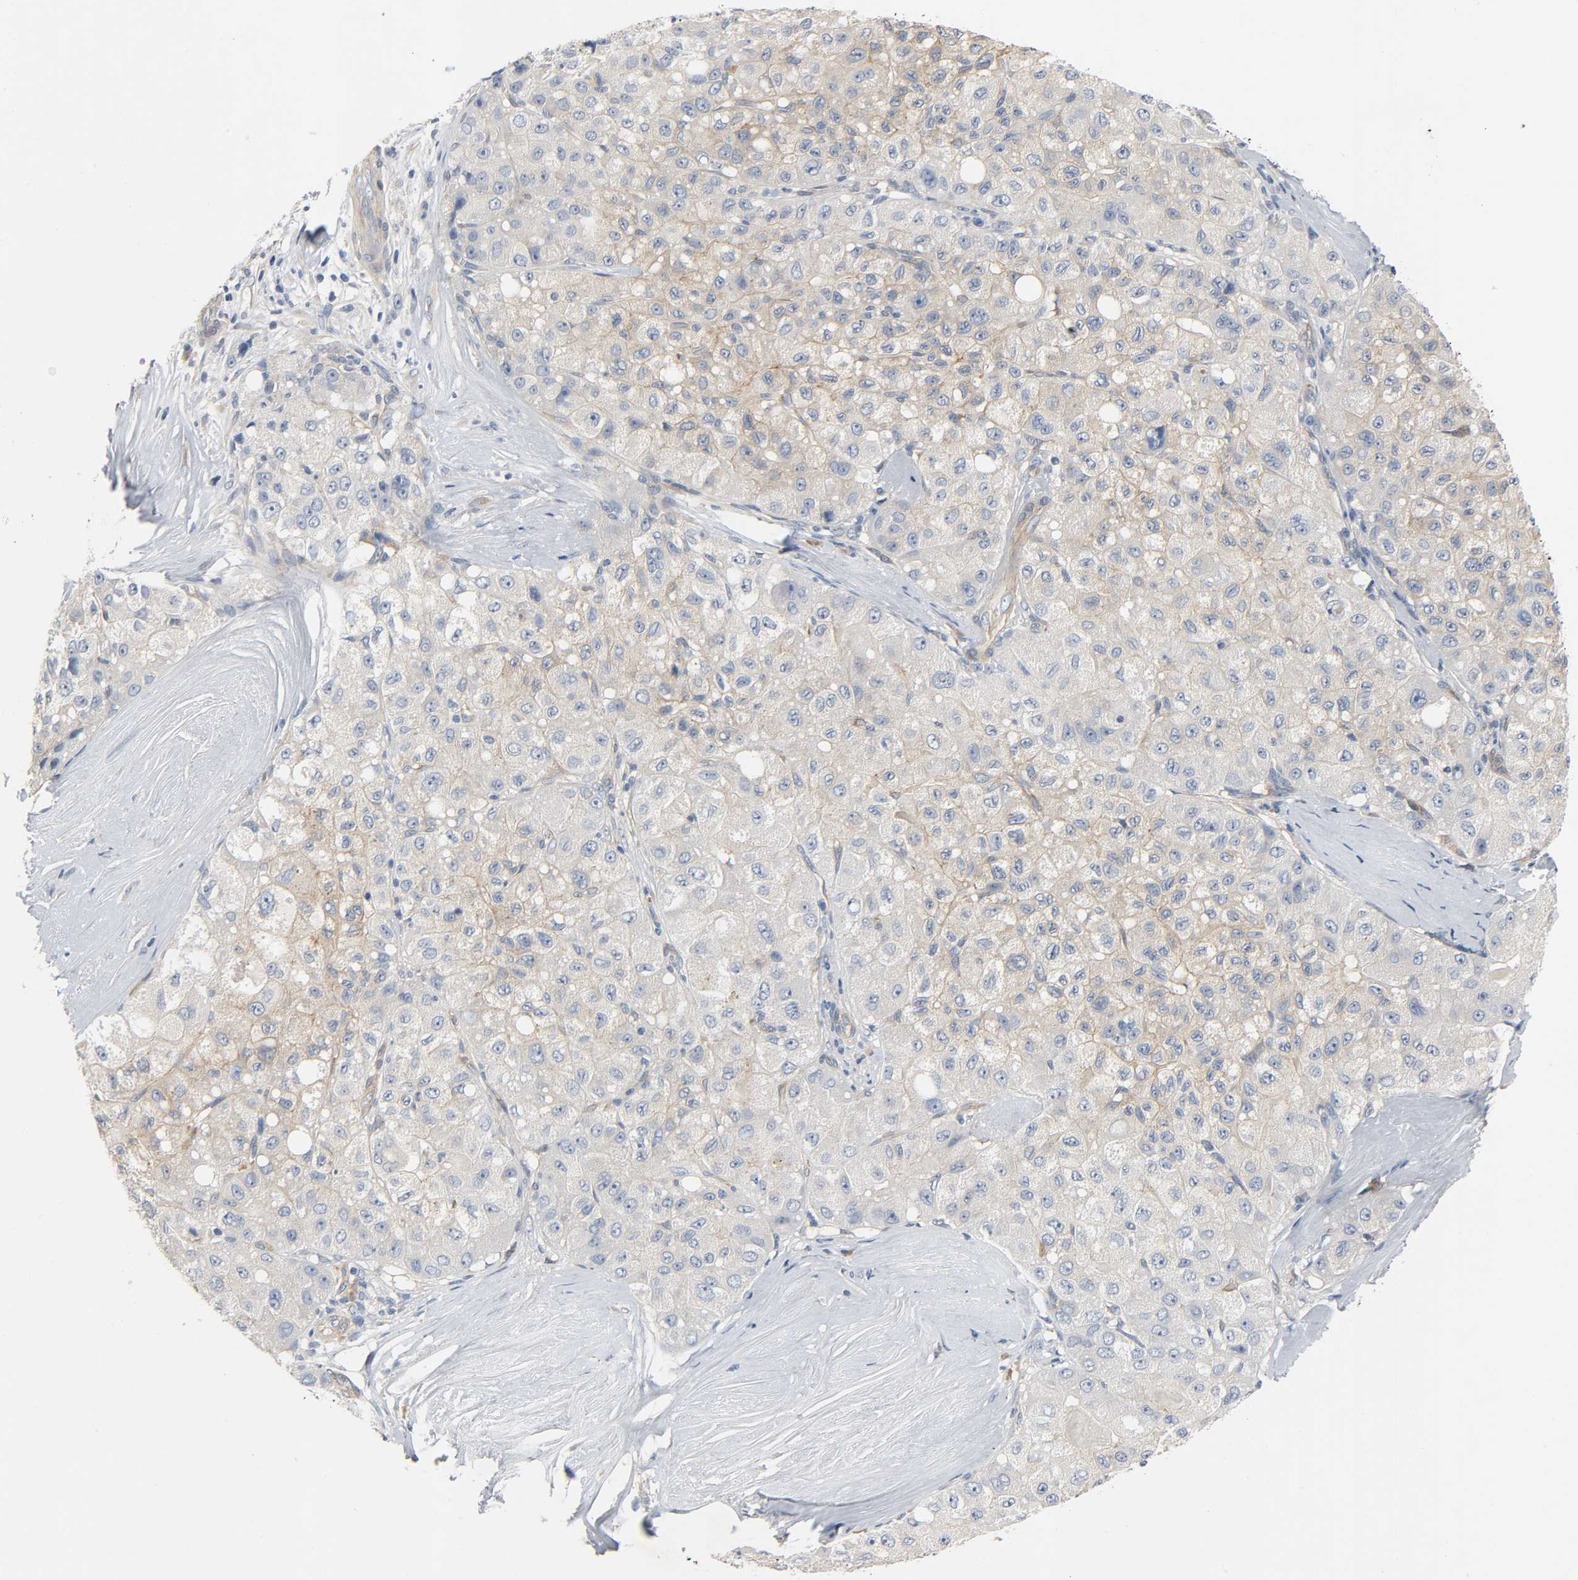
{"staining": {"intensity": "moderate", "quantity": "25%-75%", "location": "cytoplasmic/membranous"}, "tissue": "liver cancer", "cell_type": "Tumor cells", "image_type": "cancer", "snomed": [{"axis": "morphology", "description": "Carcinoma, Hepatocellular, NOS"}, {"axis": "topography", "description": "Liver"}], "caption": "A histopathology image of human liver hepatocellular carcinoma stained for a protein displays moderate cytoplasmic/membranous brown staining in tumor cells. Nuclei are stained in blue.", "gene": "ARPC1A", "patient": {"sex": "male", "age": 80}}